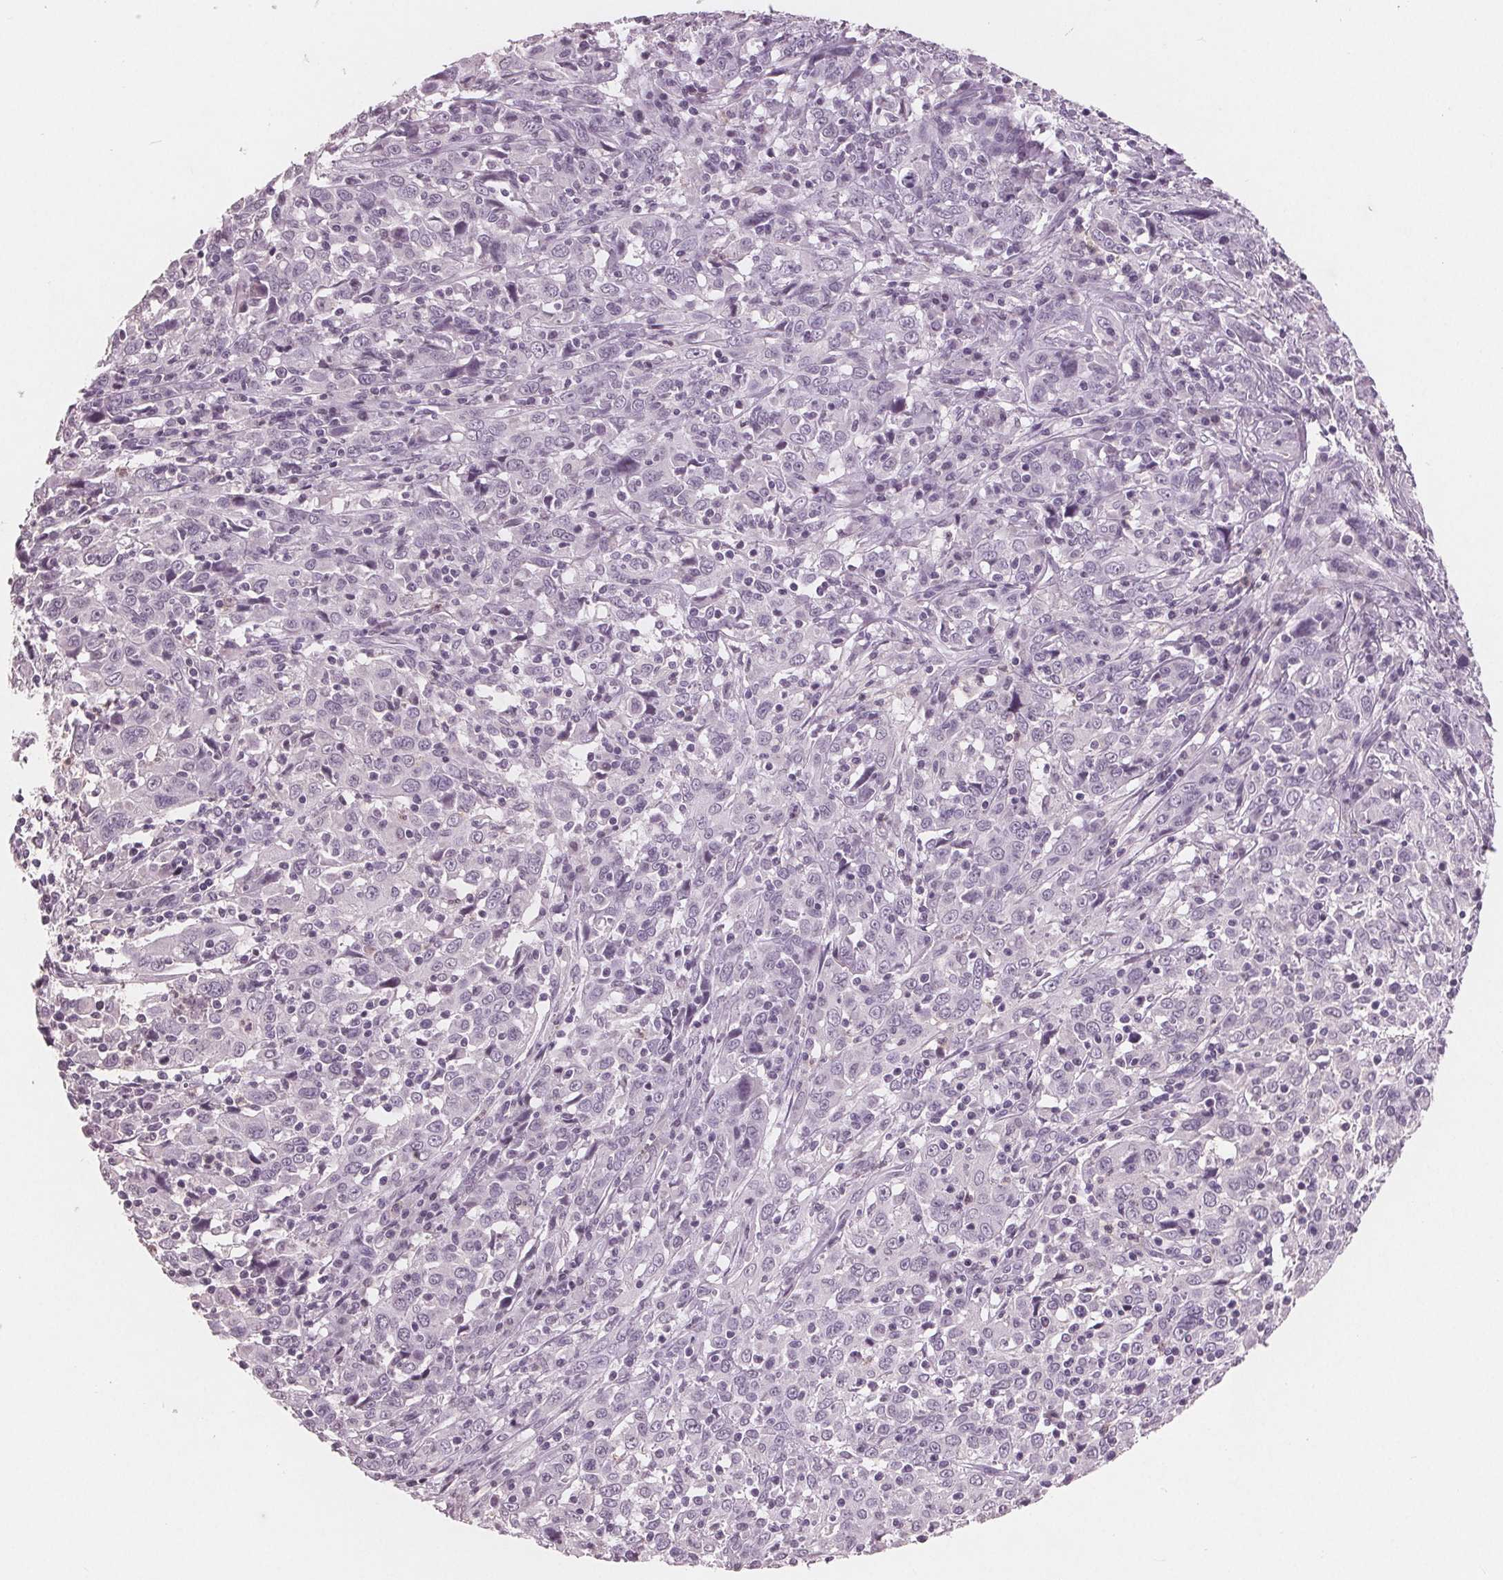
{"staining": {"intensity": "negative", "quantity": "none", "location": "none"}, "tissue": "cervical cancer", "cell_type": "Tumor cells", "image_type": "cancer", "snomed": [{"axis": "morphology", "description": "Squamous cell carcinoma, NOS"}, {"axis": "topography", "description": "Cervix"}], "caption": "A high-resolution histopathology image shows IHC staining of cervical cancer (squamous cell carcinoma), which shows no significant positivity in tumor cells.", "gene": "PTPN14", "patient": {"sex": "female", "age": 46}}